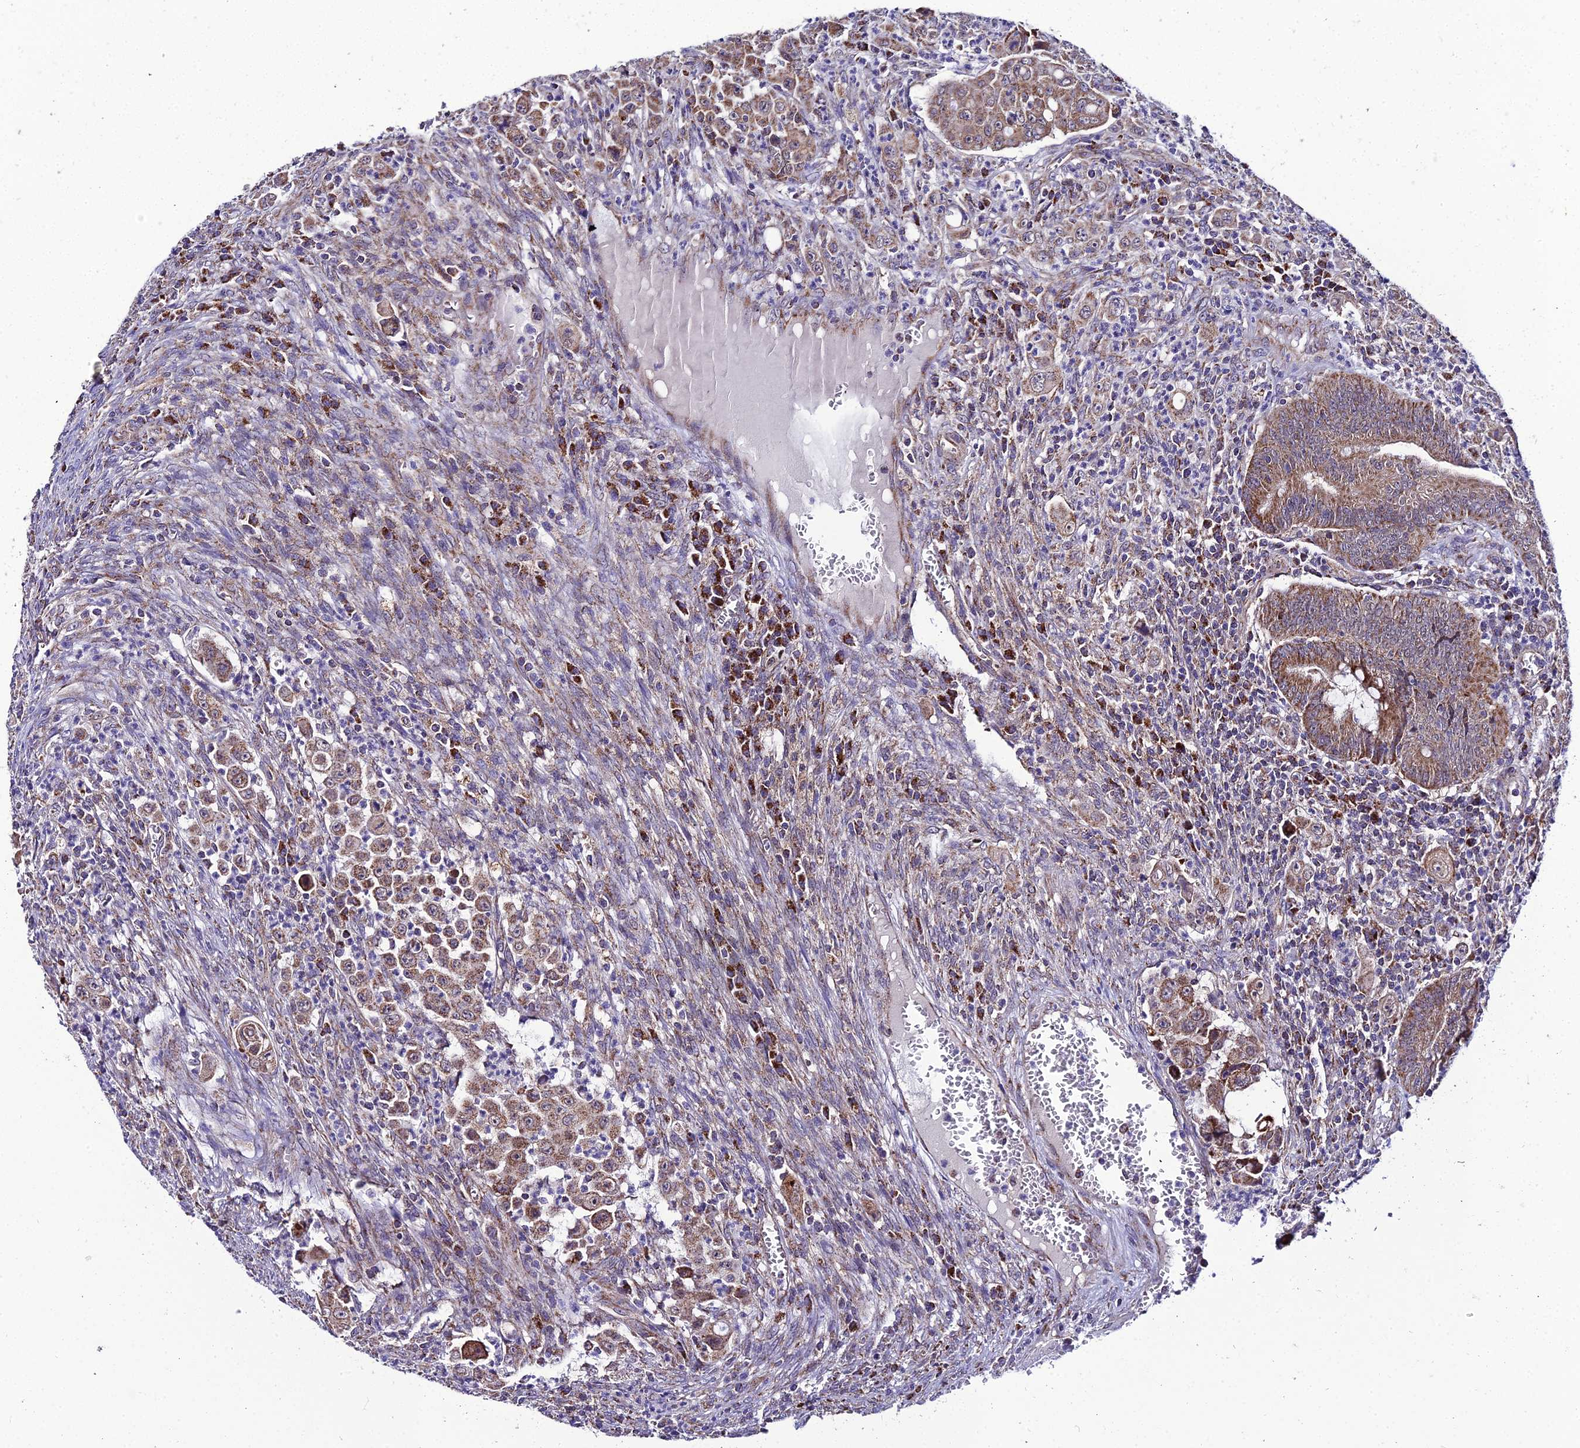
{"staining": {"intensity": "moderate", "quantity": ">75%", "location": "cytoplasmic/membranous"}, "tissue": "colorectal cancer", "cell_type": "Tumor cells", "image_type": "cancer", "snomed": [{"axis": "morphology", "description": "Adenocarcinoma, NOS"}, {"axis": "topography", "description": "Colon"}], "caption": "Brown immunohistochemical staining in colorectal cancer shows moderate cytoplasmic/membranous expression in about >75% of tumor cells.", "gene": "PSMD2", "patient": {"sex": "male", "age": 51}}